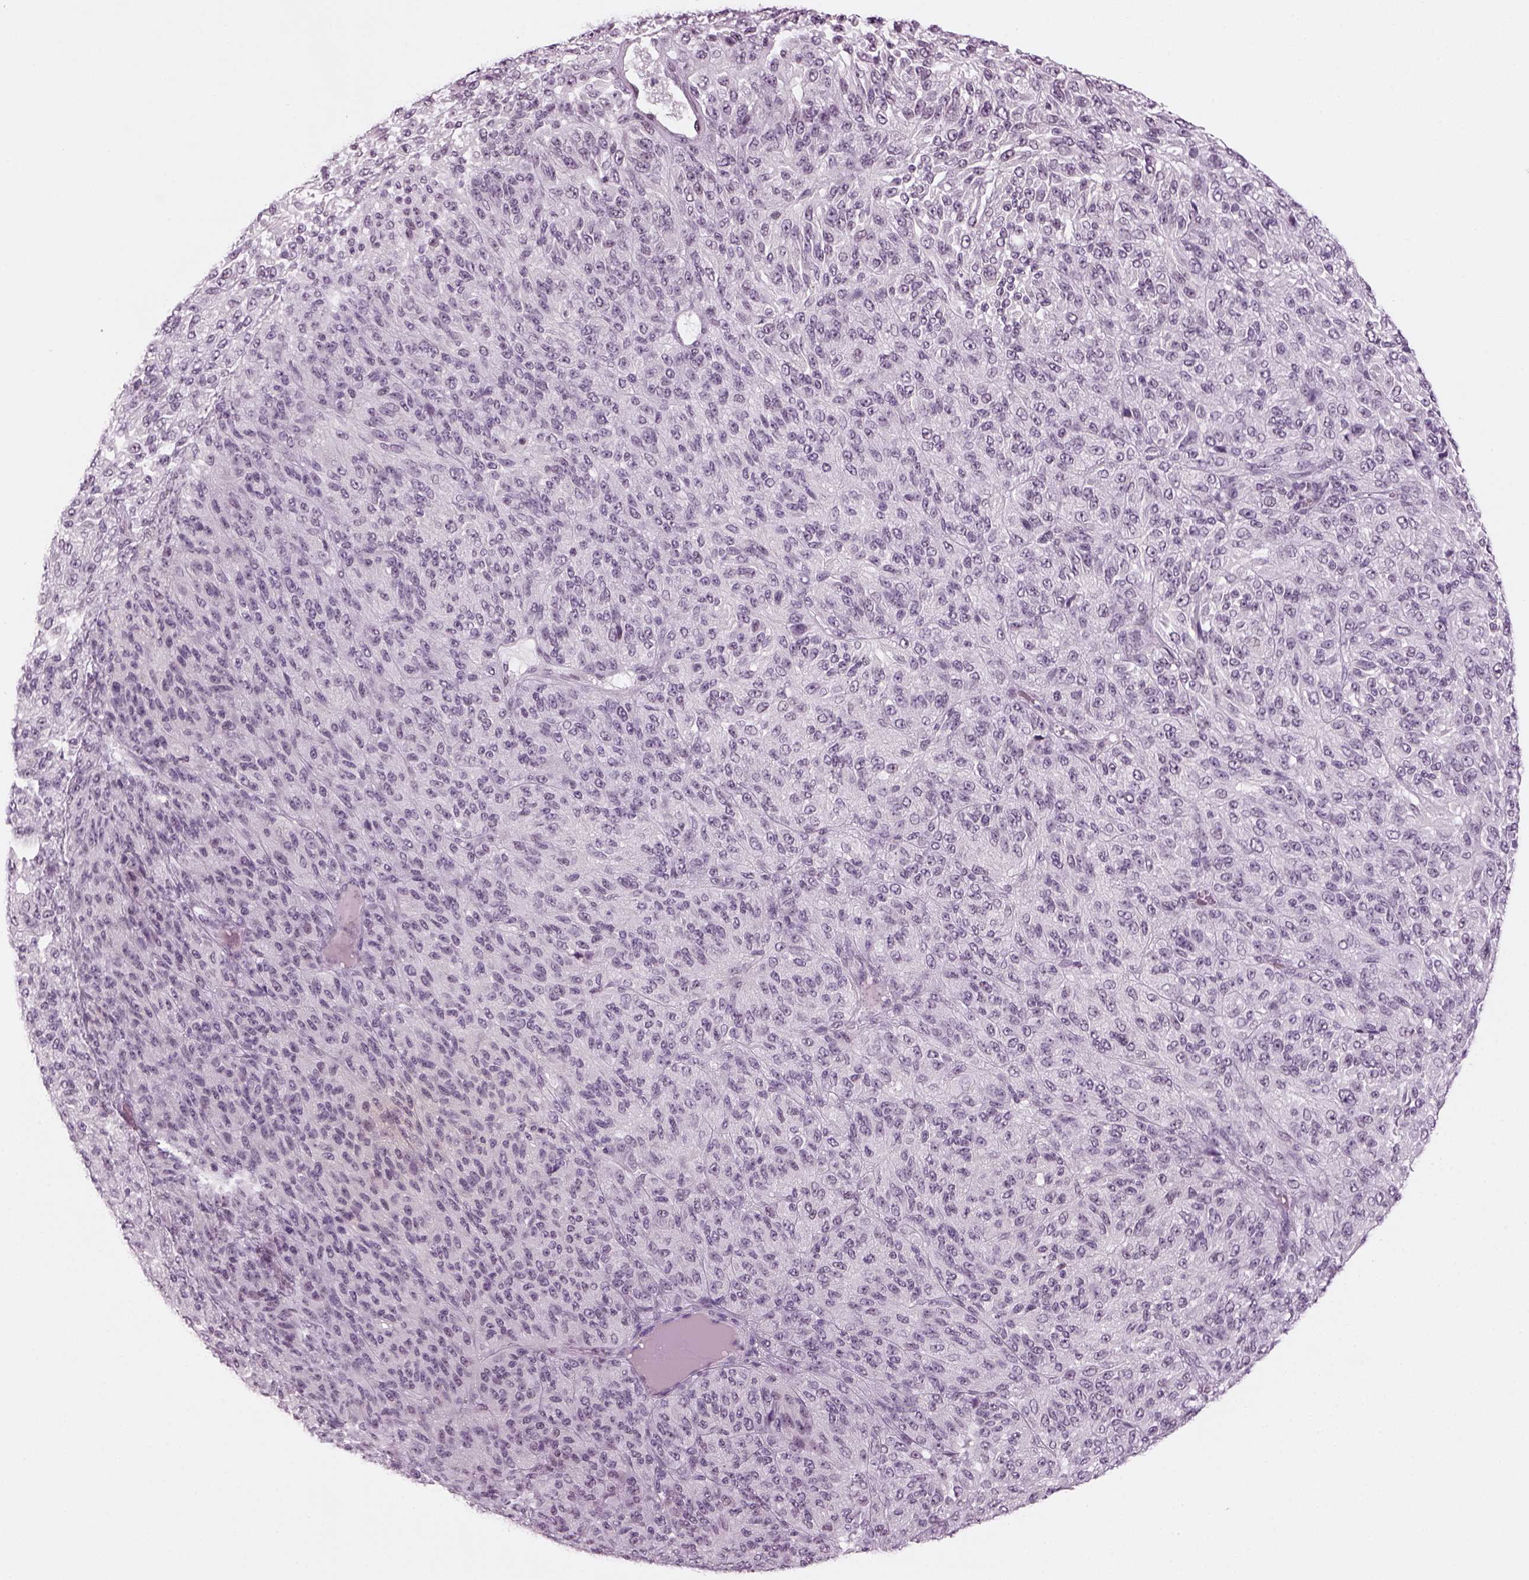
{"staining": {"intensity": "negative", "quantity": "none", "location": "none"}, "tissue": "melanoma", "cell_type": "Tumor cells", "image_type": "cancer", "snomed": [{"axis": "morphology", "description": "Malignant melanoma, Metastatic site"}, {"axis": "topography", "description": "Brain"}], "caption": "This is an immunohistochemistry (IHC) histopathology image of malignant melanoma (metastatic site). There is no staining in tumor cells.", "gene": "KCNG2", "patient": {"sex": "female", "age": 56}}